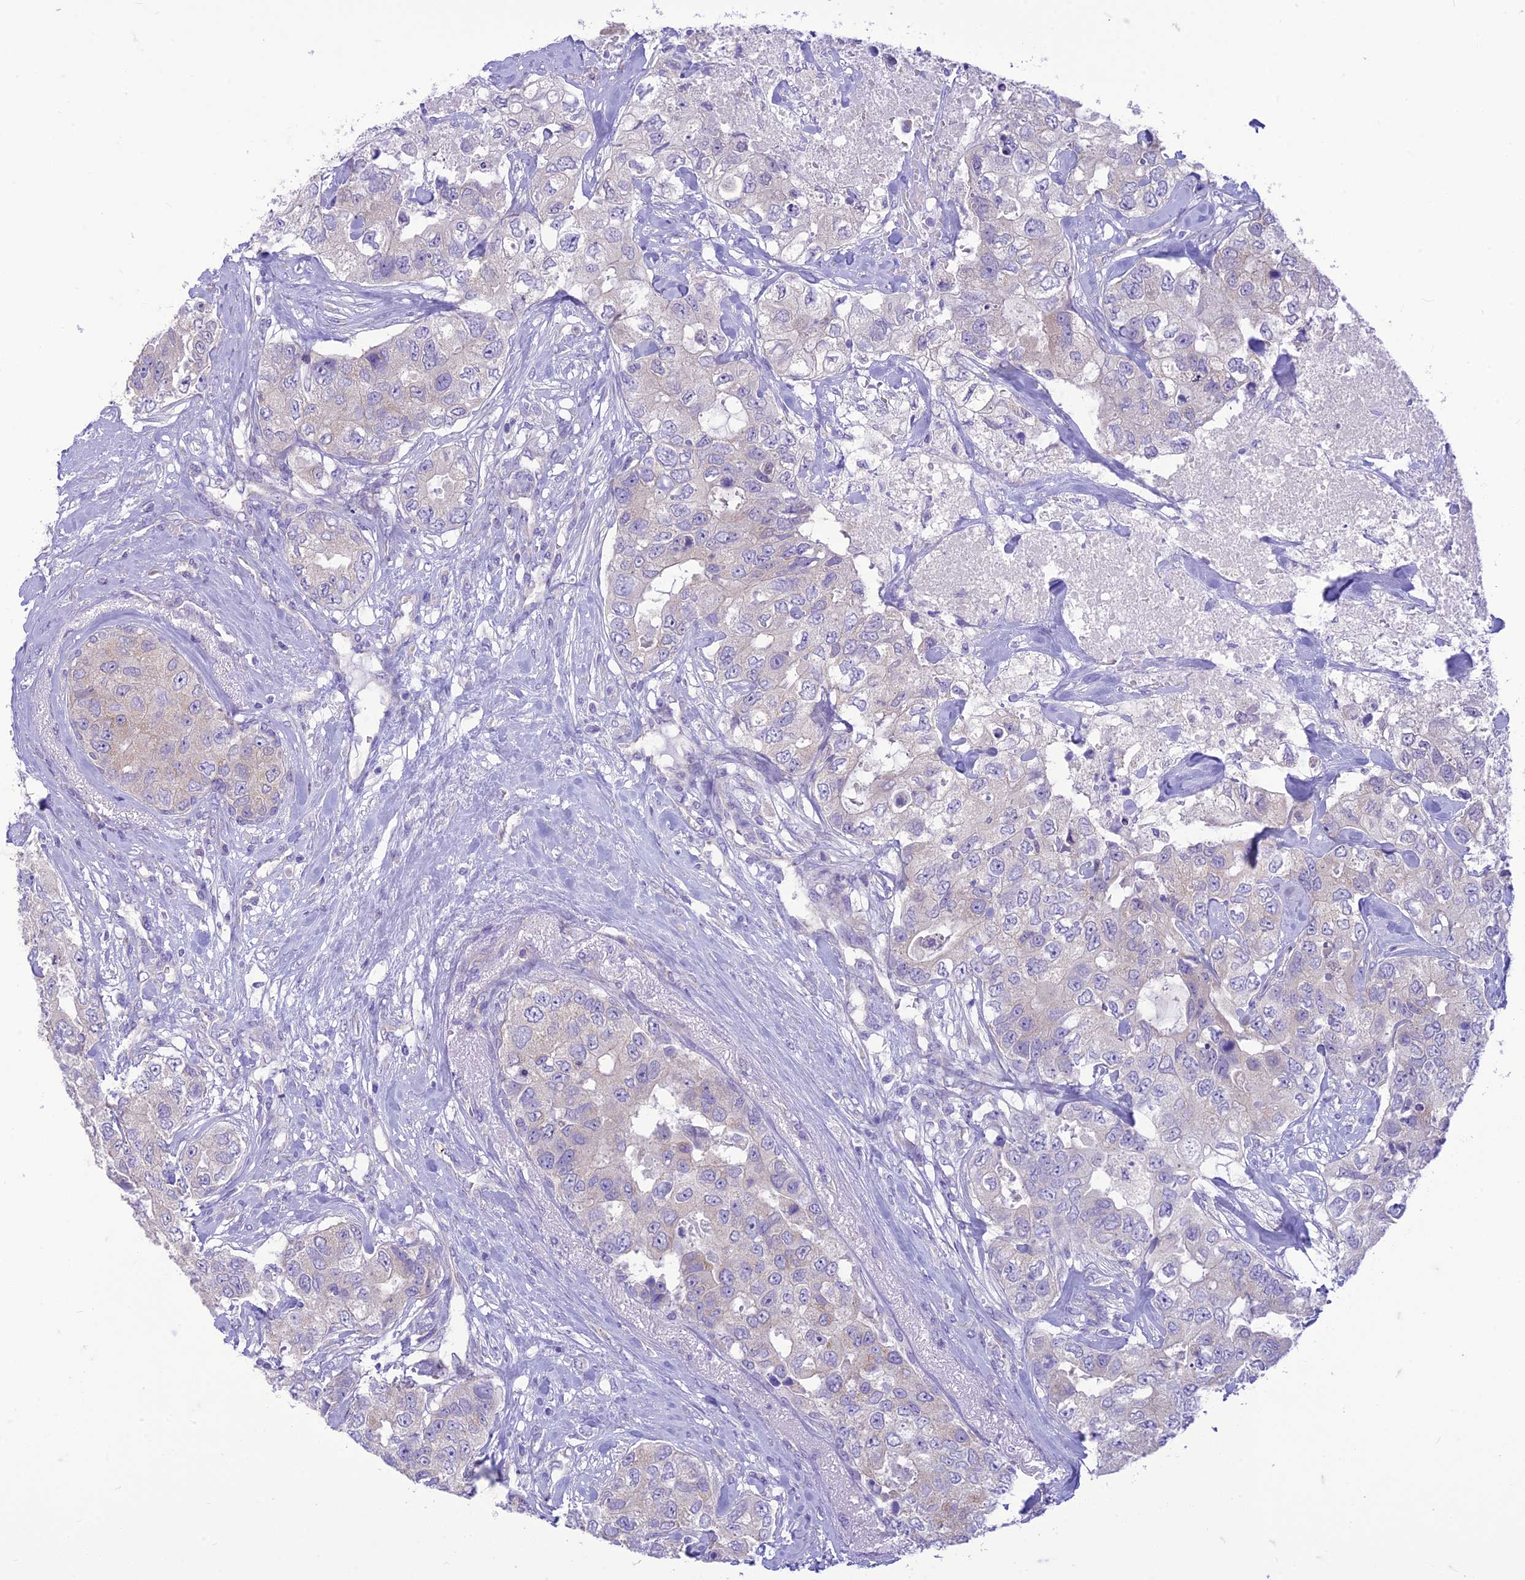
{"staining": {"intensity": "negative", "quantity": "none", "location": "none"}, "tissue": "breast cancer", "cell_type": "Tumor cells", "image_type": "cancer", "snomed": [{"axis": "morphology", "description": "Duct carcinoma"}, {"axis": "topography", "description": "Breast"}], "caption": "The immunohistochemistry image has no significant positivity in tumor cells of breast cancer (invasive ductal carcinoma) tissue.", "gene": "DHDH", "patient": {"sex": "female", "age": 62}}